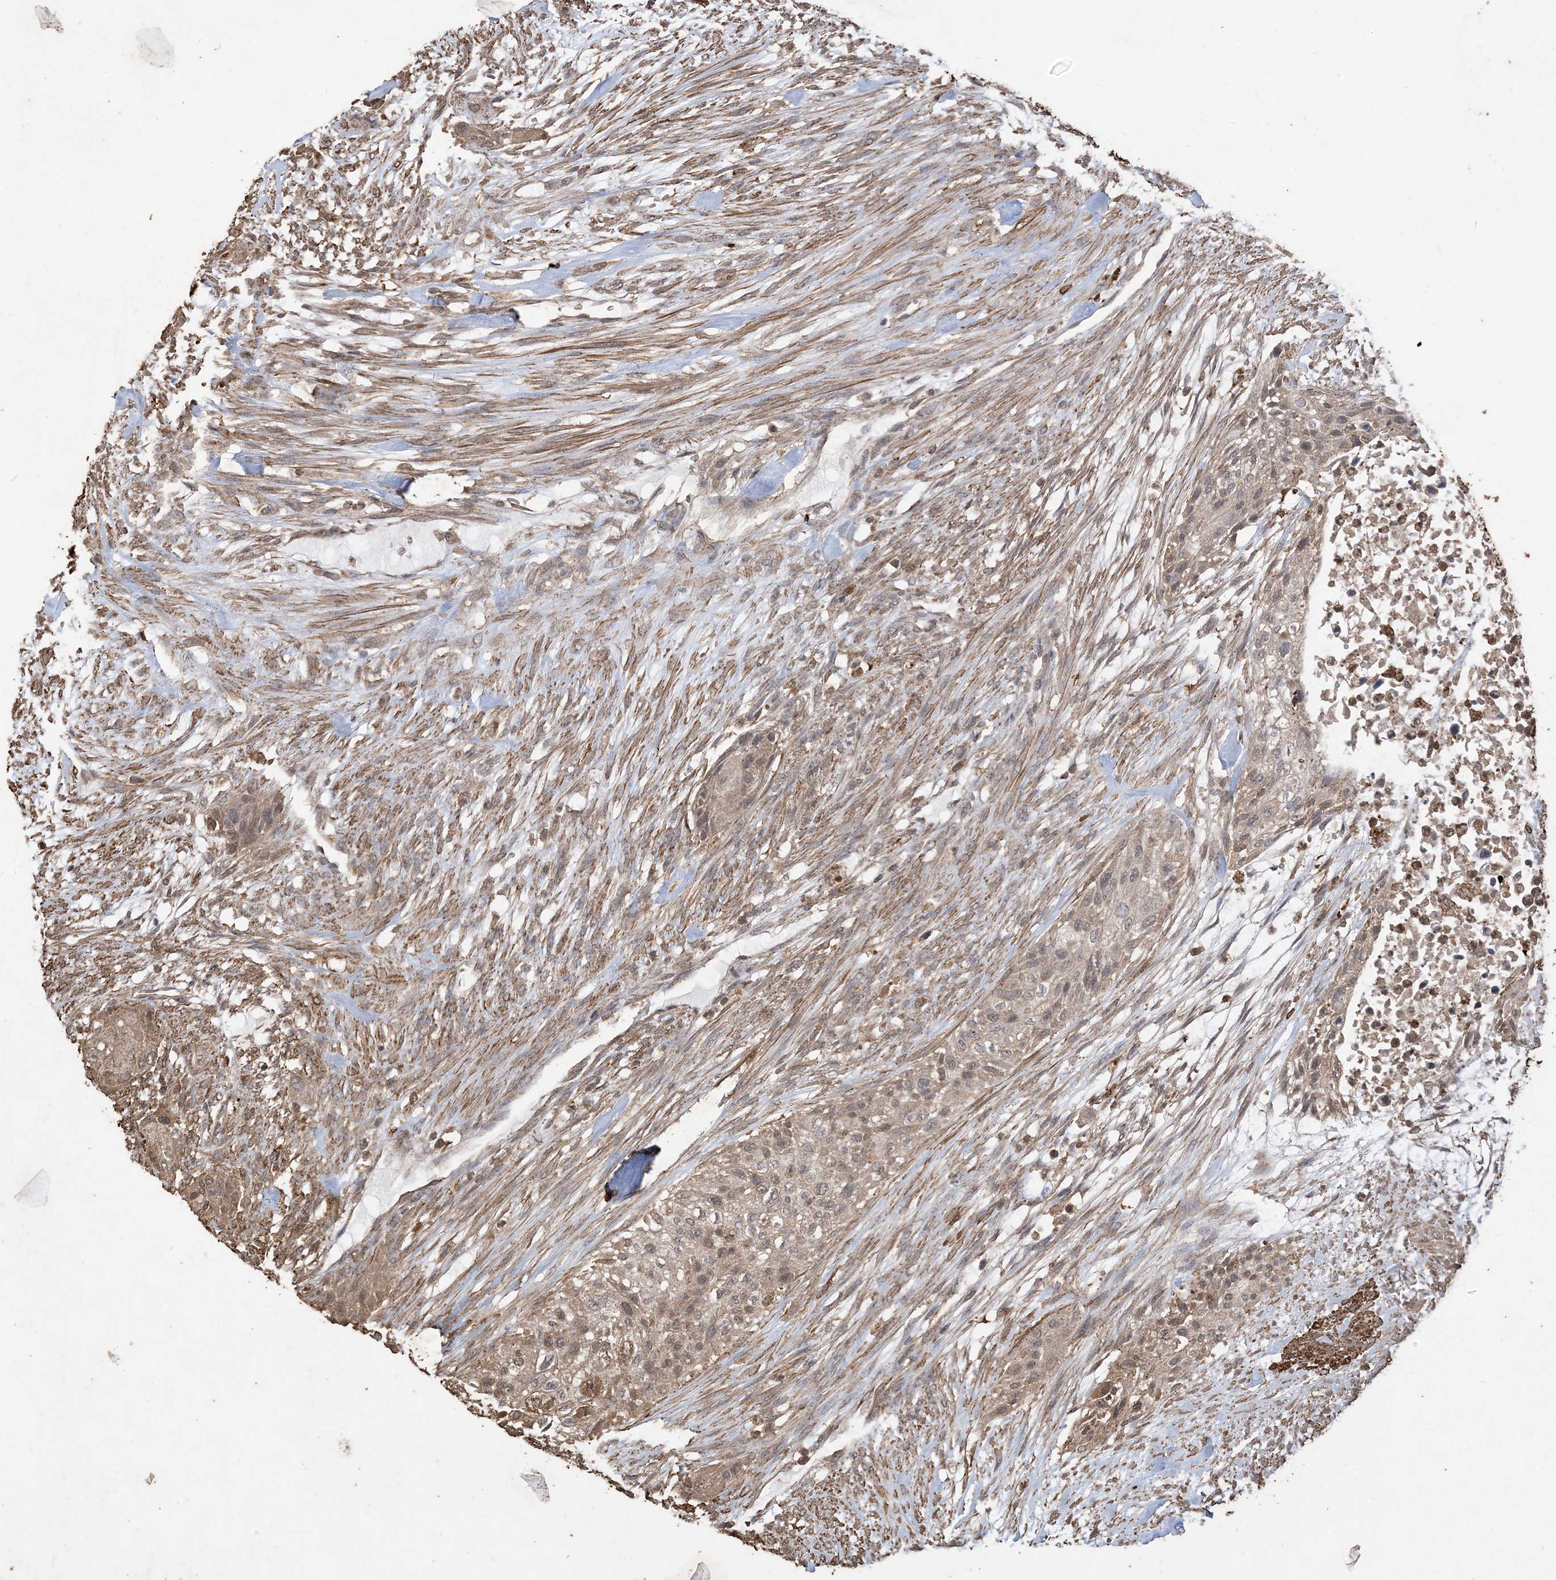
{"staining": {"intensity": "weak", "quantity": "25%-75%", "location": "cytoplasmic/membranous,nuclear"}, "tissue": "urothelial cancer", "cell_type": "Tumor cells", "image_type": "cancer", "snomed": [{"axis": "morphology", "description": "Urothelial carcinoma, High grade"}, {"axis": "topography", "description": "Urinary bladder"}], "caption": "Urothelial cancer was stained to show a protein in brown. There is low levels of weak cytoplasmic/membranous and nuclear positivity in approximately 25%-75% of tumor cells.", "gene": "HPS4", "patient": {"sex": "male", "age": 35}}